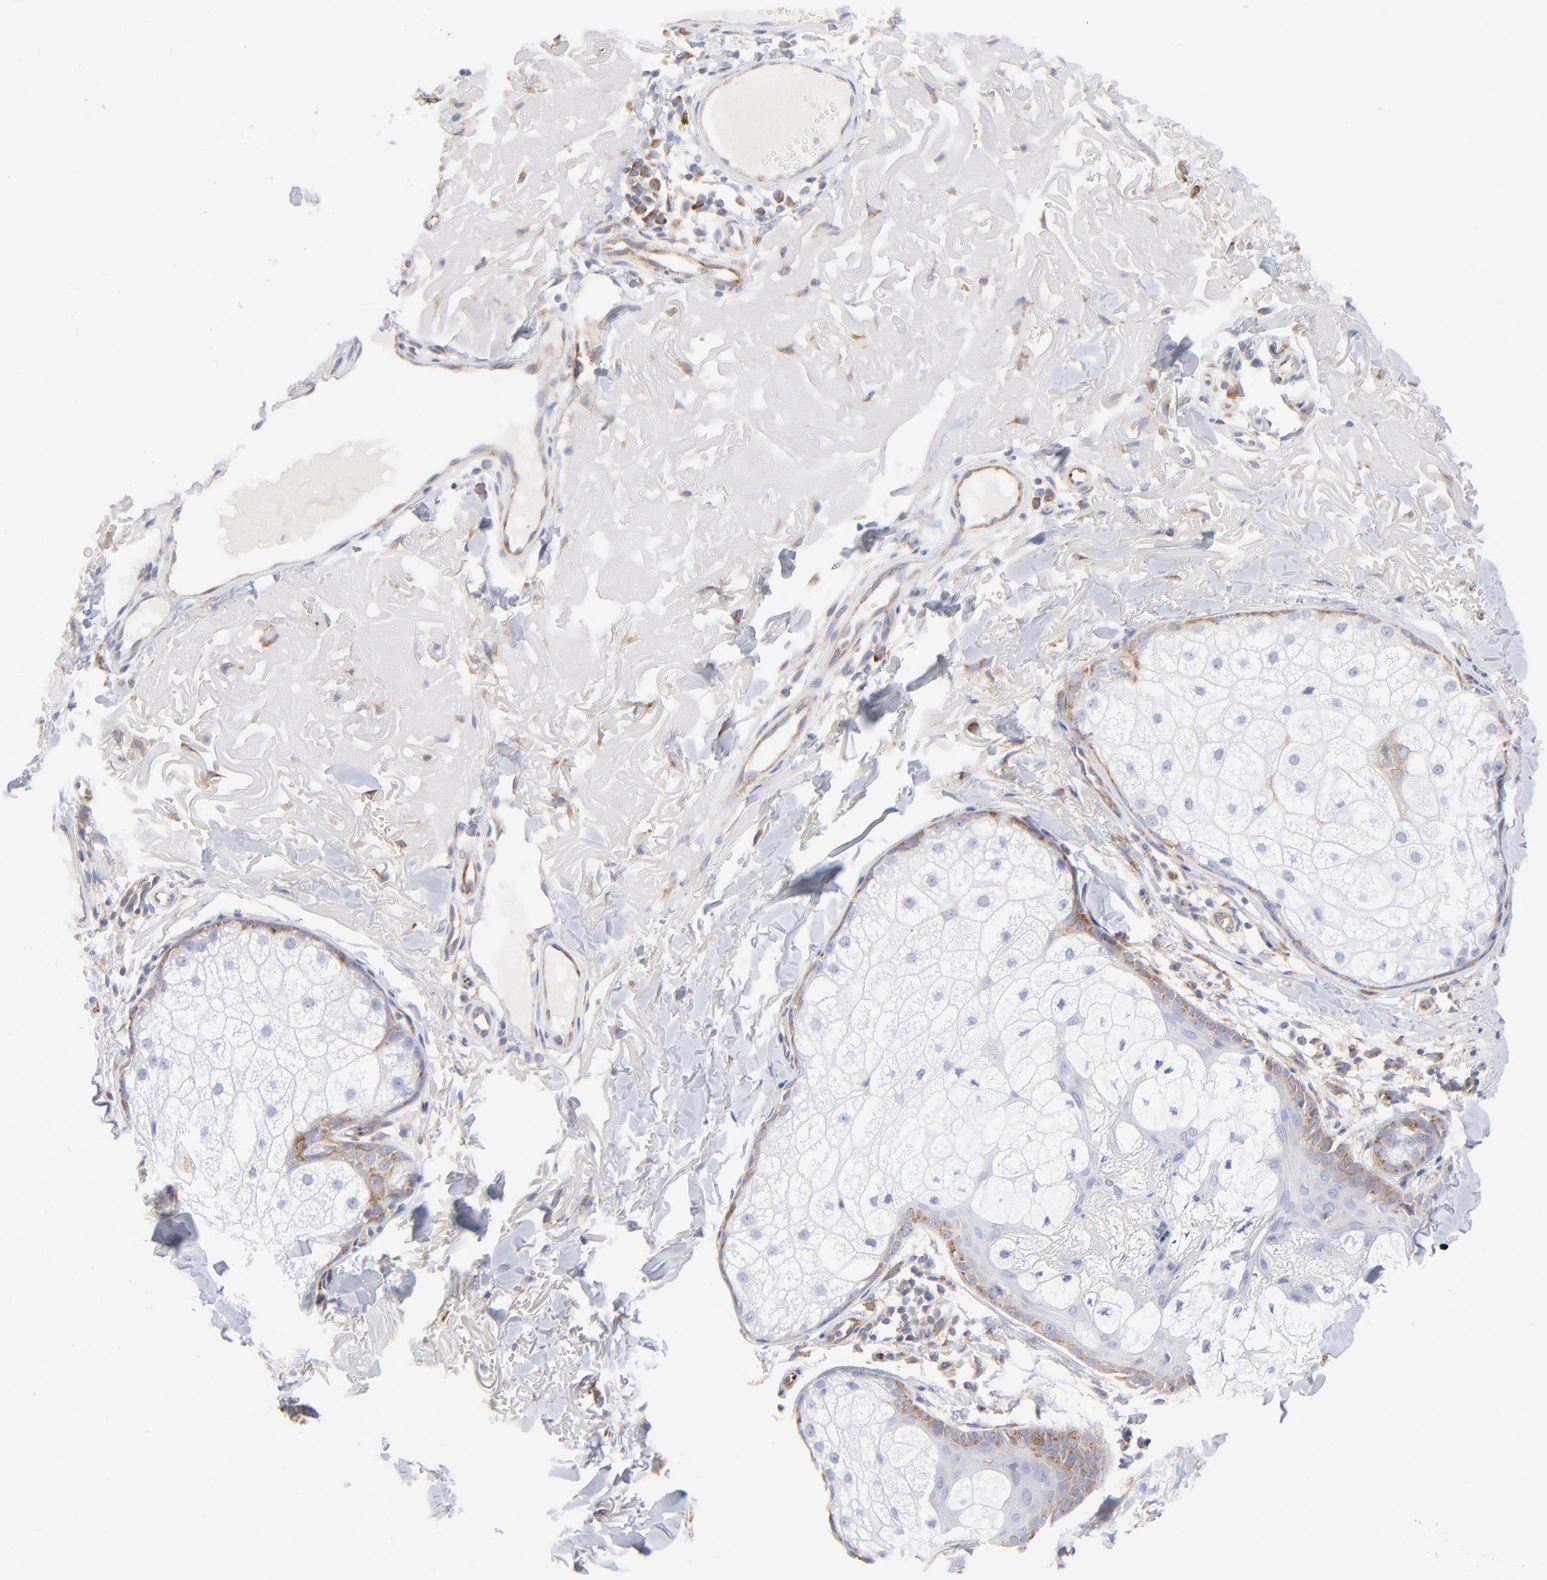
{"staining": {"intensity": "moderate", "quantity": "<25%", "location": "cytoplasmic/membranous"}, "tissue": "skin cancer", "cell_type": "Tumor cells", "image_type": "cancer", "snomed": [{"axis": "morphology", "description": "Basal cell carcinoma"}, {"axis": "topography", "description": "Skin"}], "caption": "Skin cancer tissue exhibits moderate cytoplasmic/membranous positivity in approximately <25% of tumor cells Using DAB (brown) and hematoxylin (blue) stains, captured at high magnification using brightfield microscopy.", "gene": "EIF2AK2", "patient": {"sex": "male", "age": 74}}